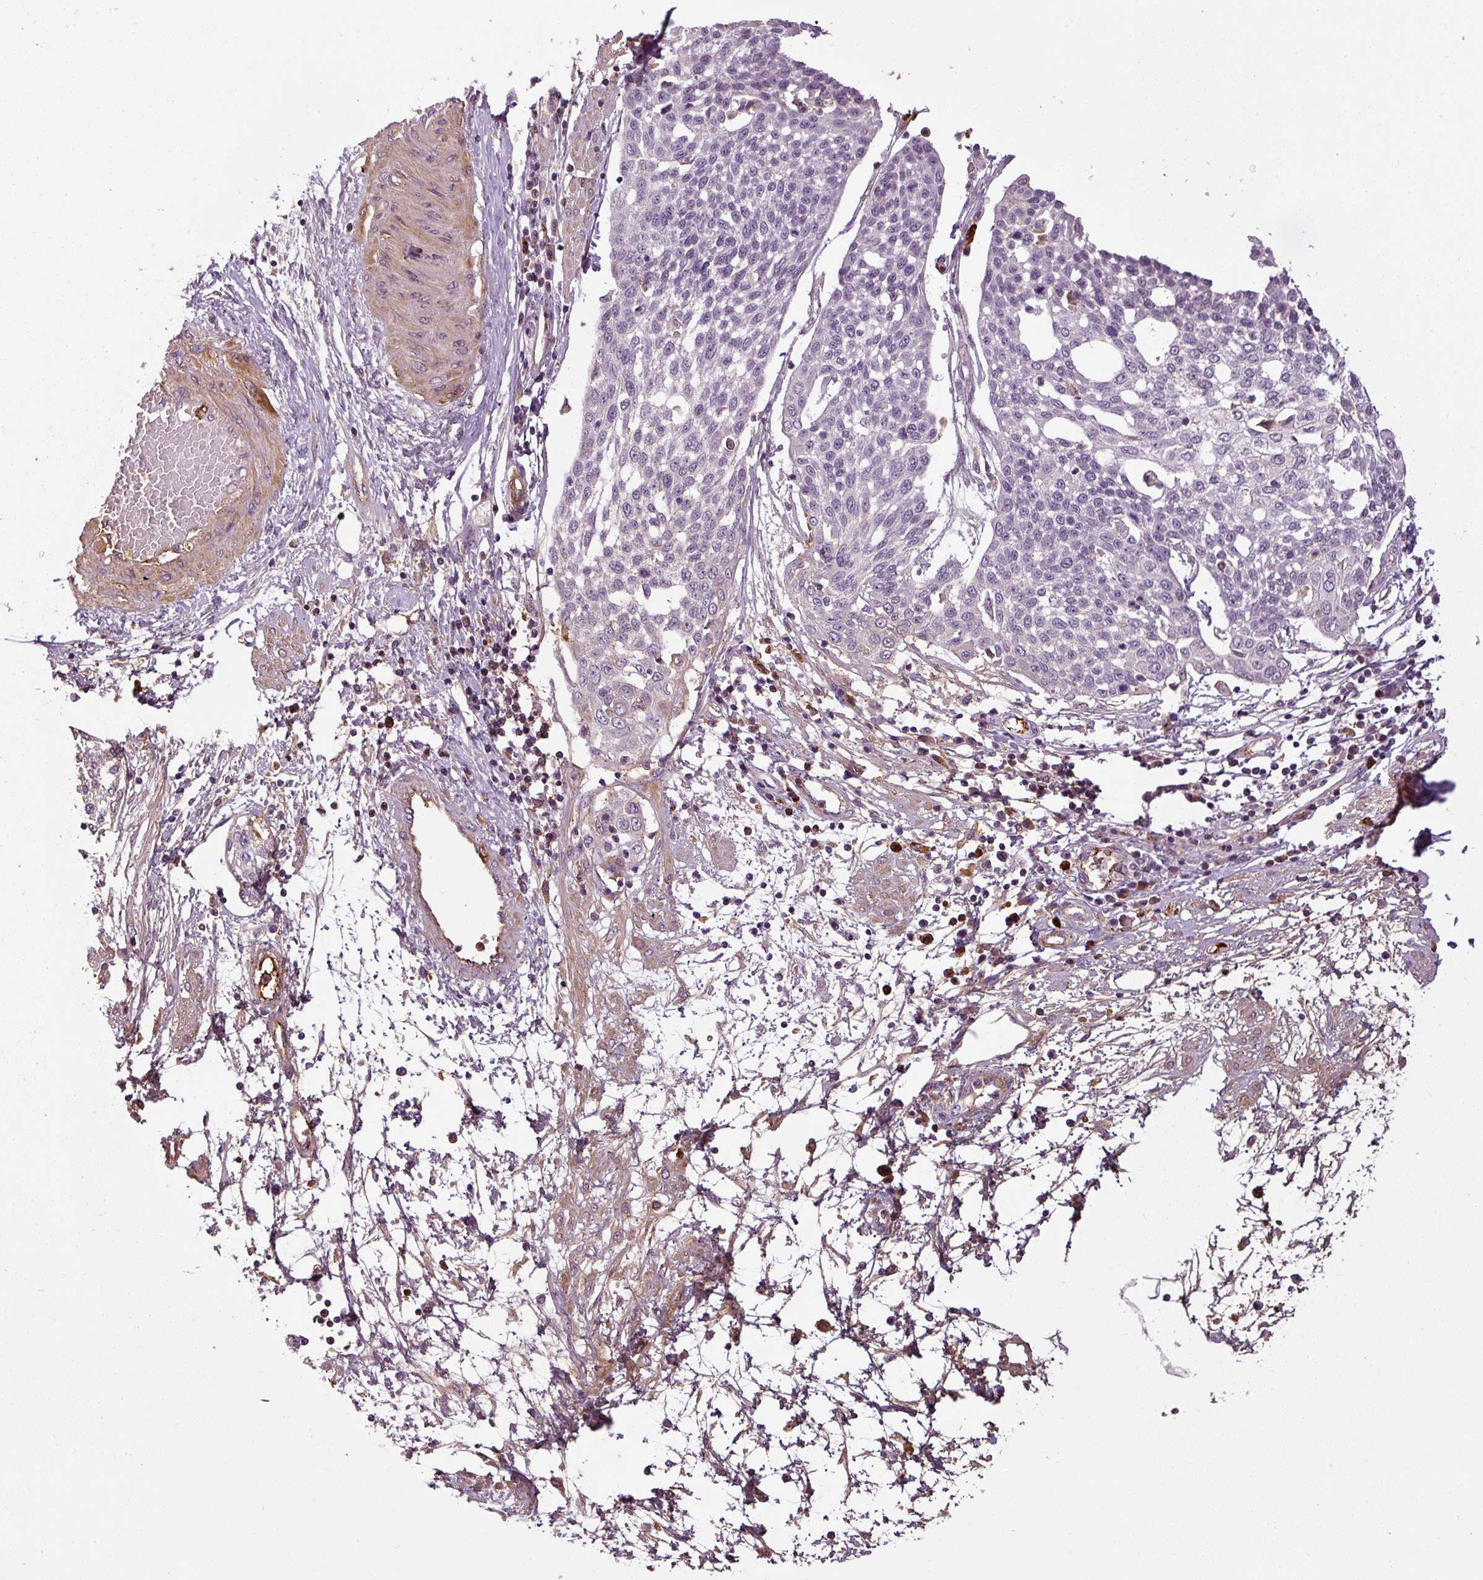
{"staining": {"intensity": "negative", "quantity": "none", "location": "none"}, "tissue": "cervical cancer", "cell_type": "Tumor cells", "image_type": "cancer", "snomed": [{"axis": "morphology", "description": "Squamous cell carcinoma, NOS"}, {"axis": "topography", "description": "Cervix"}], "caption": "A high-resolution micrograph shows IHC staining of cervical cancer (squamous cell carcinoma), which reveals no significant staining in tumor cells. The staining was performed using DAB to visualize the protein expression in brown, while the nuclei were stained in blue with hematoxylin (Magnification: 20x).", "gene": "APOC1", "patient": {"sex": "female", "age": 34}}